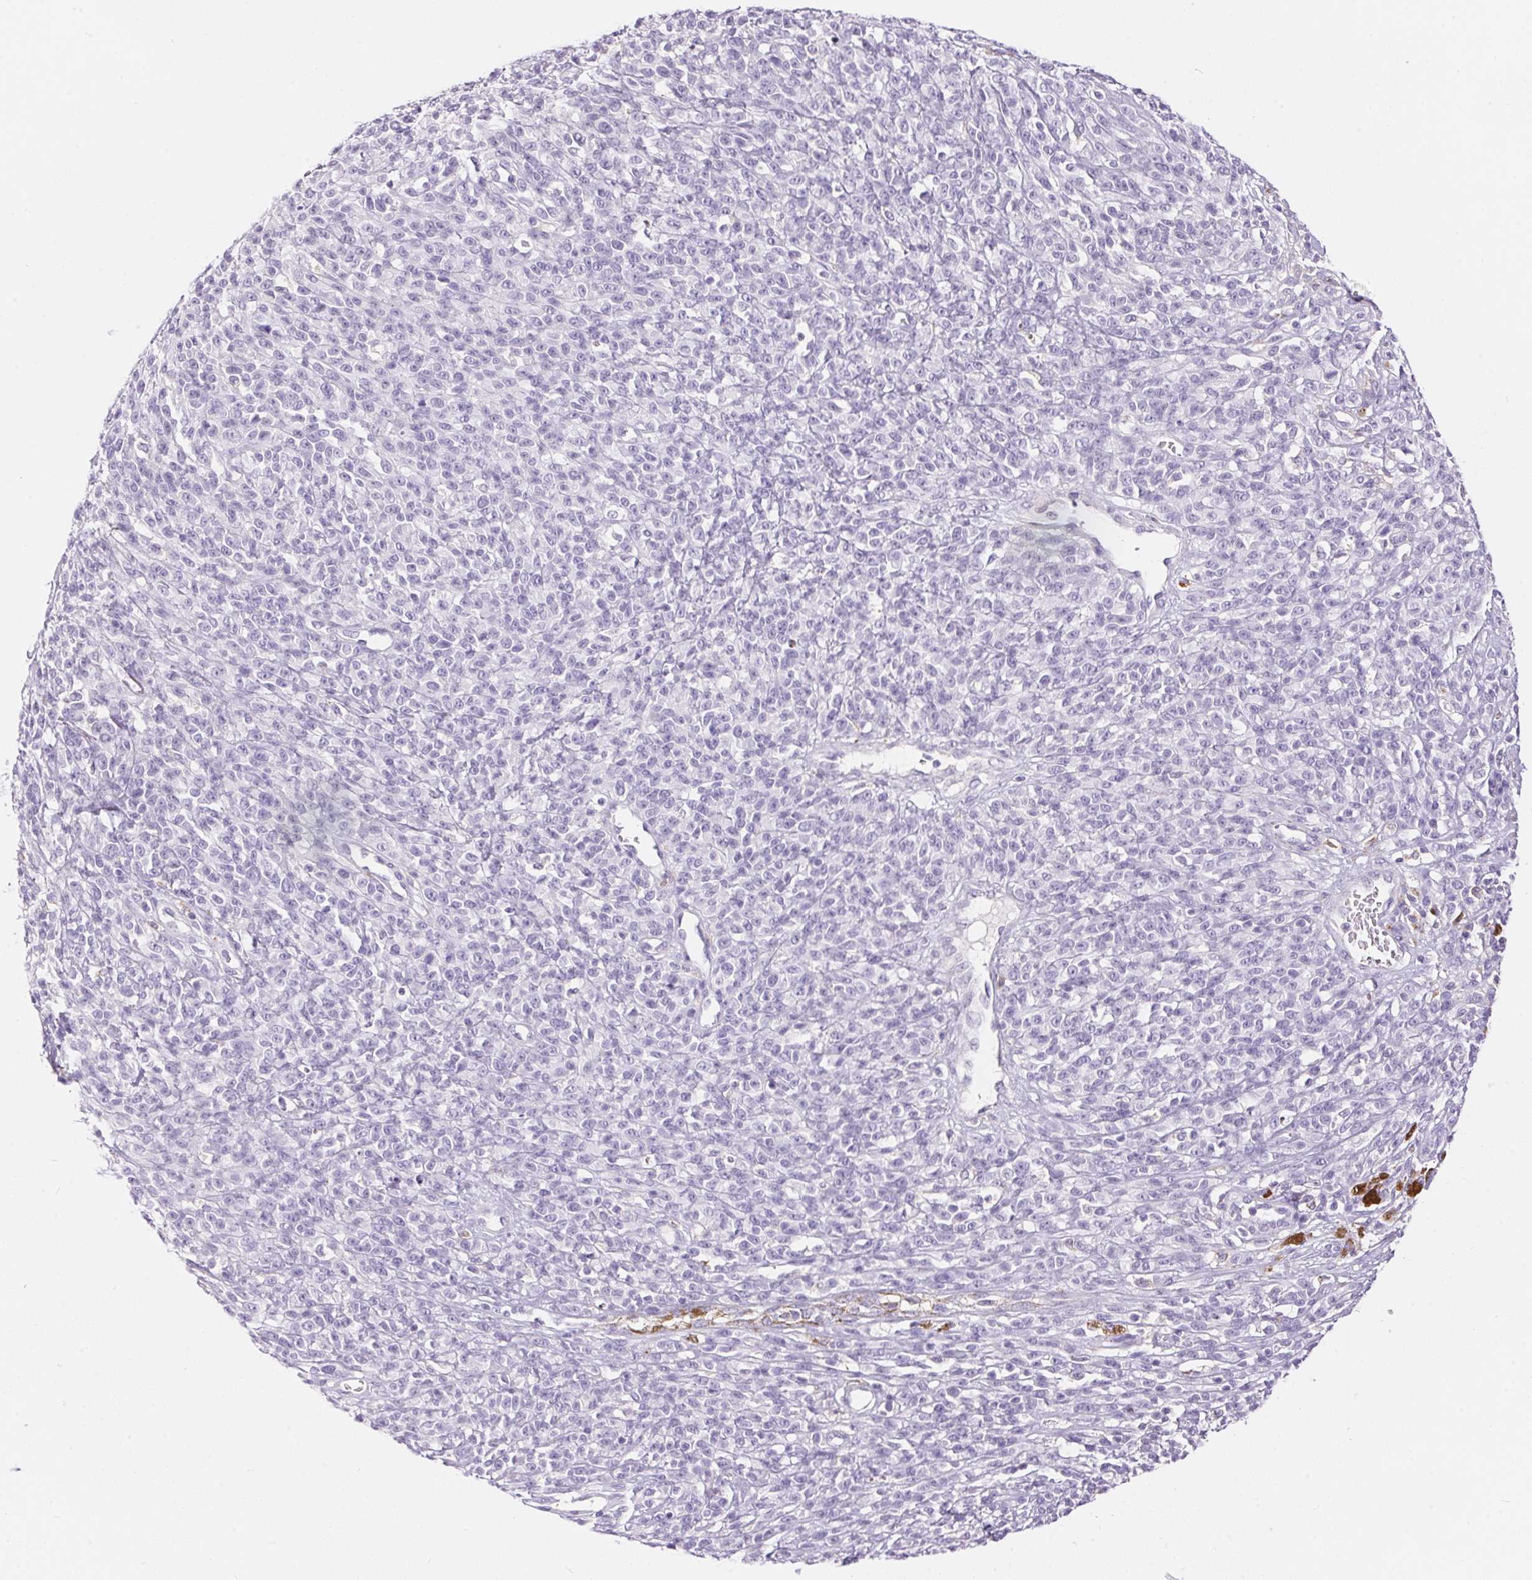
{"staining": {"intensity": "negative", "quantity": "none", "location": "none"}, "tissue": "melanoma", "cell_type": "Tumor cells", "image_type": "cancer", "snomed": [{"axis": "morphology", "description": "Malignant melanoma, NOS"}, {"axis": "topography", "description": "Skin"}, {"axis": "topography", "description": "Skin of trunk"}], "caption": "An image of melanoma stained for a protein shows no brown staining in tumor cells.", "gene": "PNLIPRP3", "patient": {"sex": "male", "age": 74}}